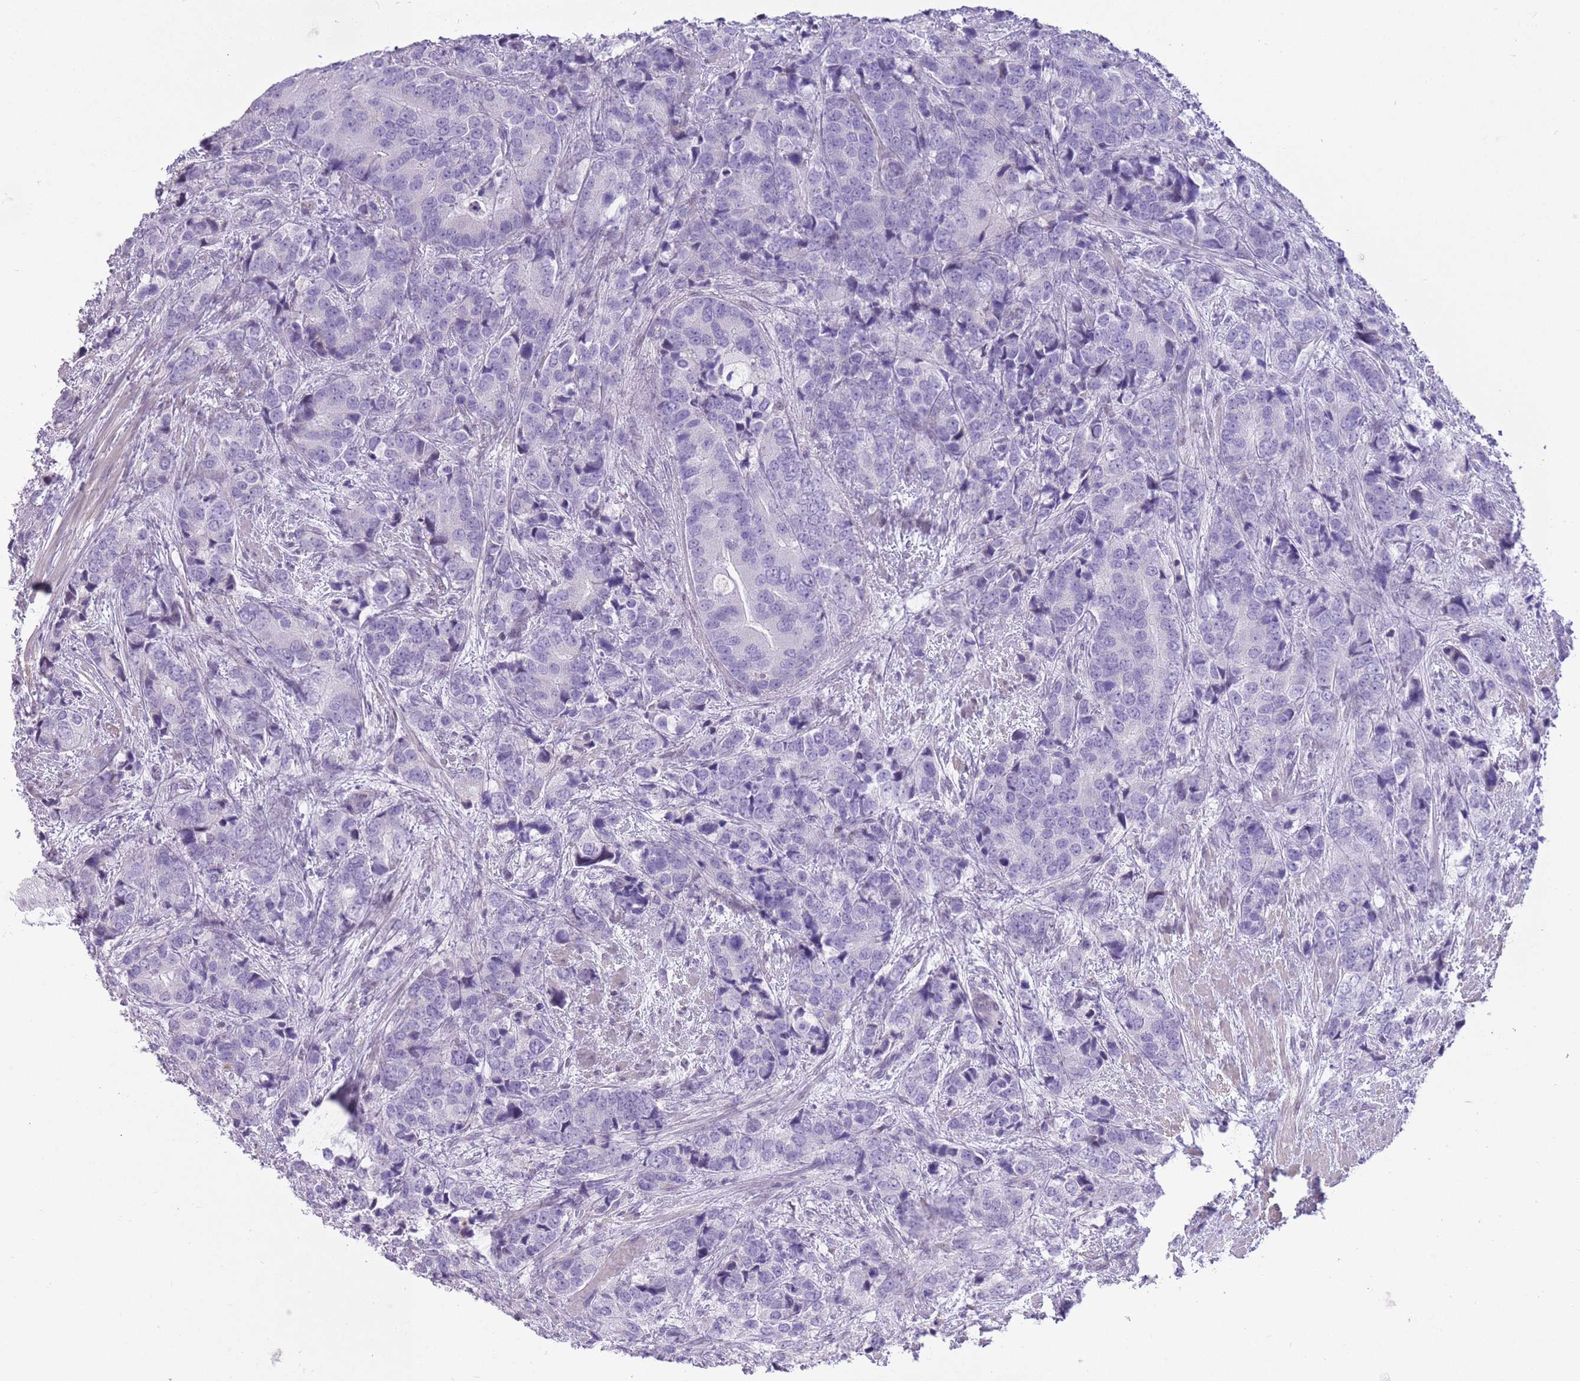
{"staining": {"intensity": "negative", "quantity": "none", "location": "none"}, "tissue": "prostate cancer", "cell_type": "Tumor cells", "image_type": "cancer", "snomed": [{"axis": "morphology", "description": "Adenocarcinoma, High grade"}, {"axis": "topography", "description": "Prostate"}], "caption": "Photomicrograph shows no significant protein staining in tumor cells of prostate cancer. (DAB immunohistochemistry (IHC), high magnification).", "gene": "WDR70", "patient": {"sex": "male", "age": 62}}